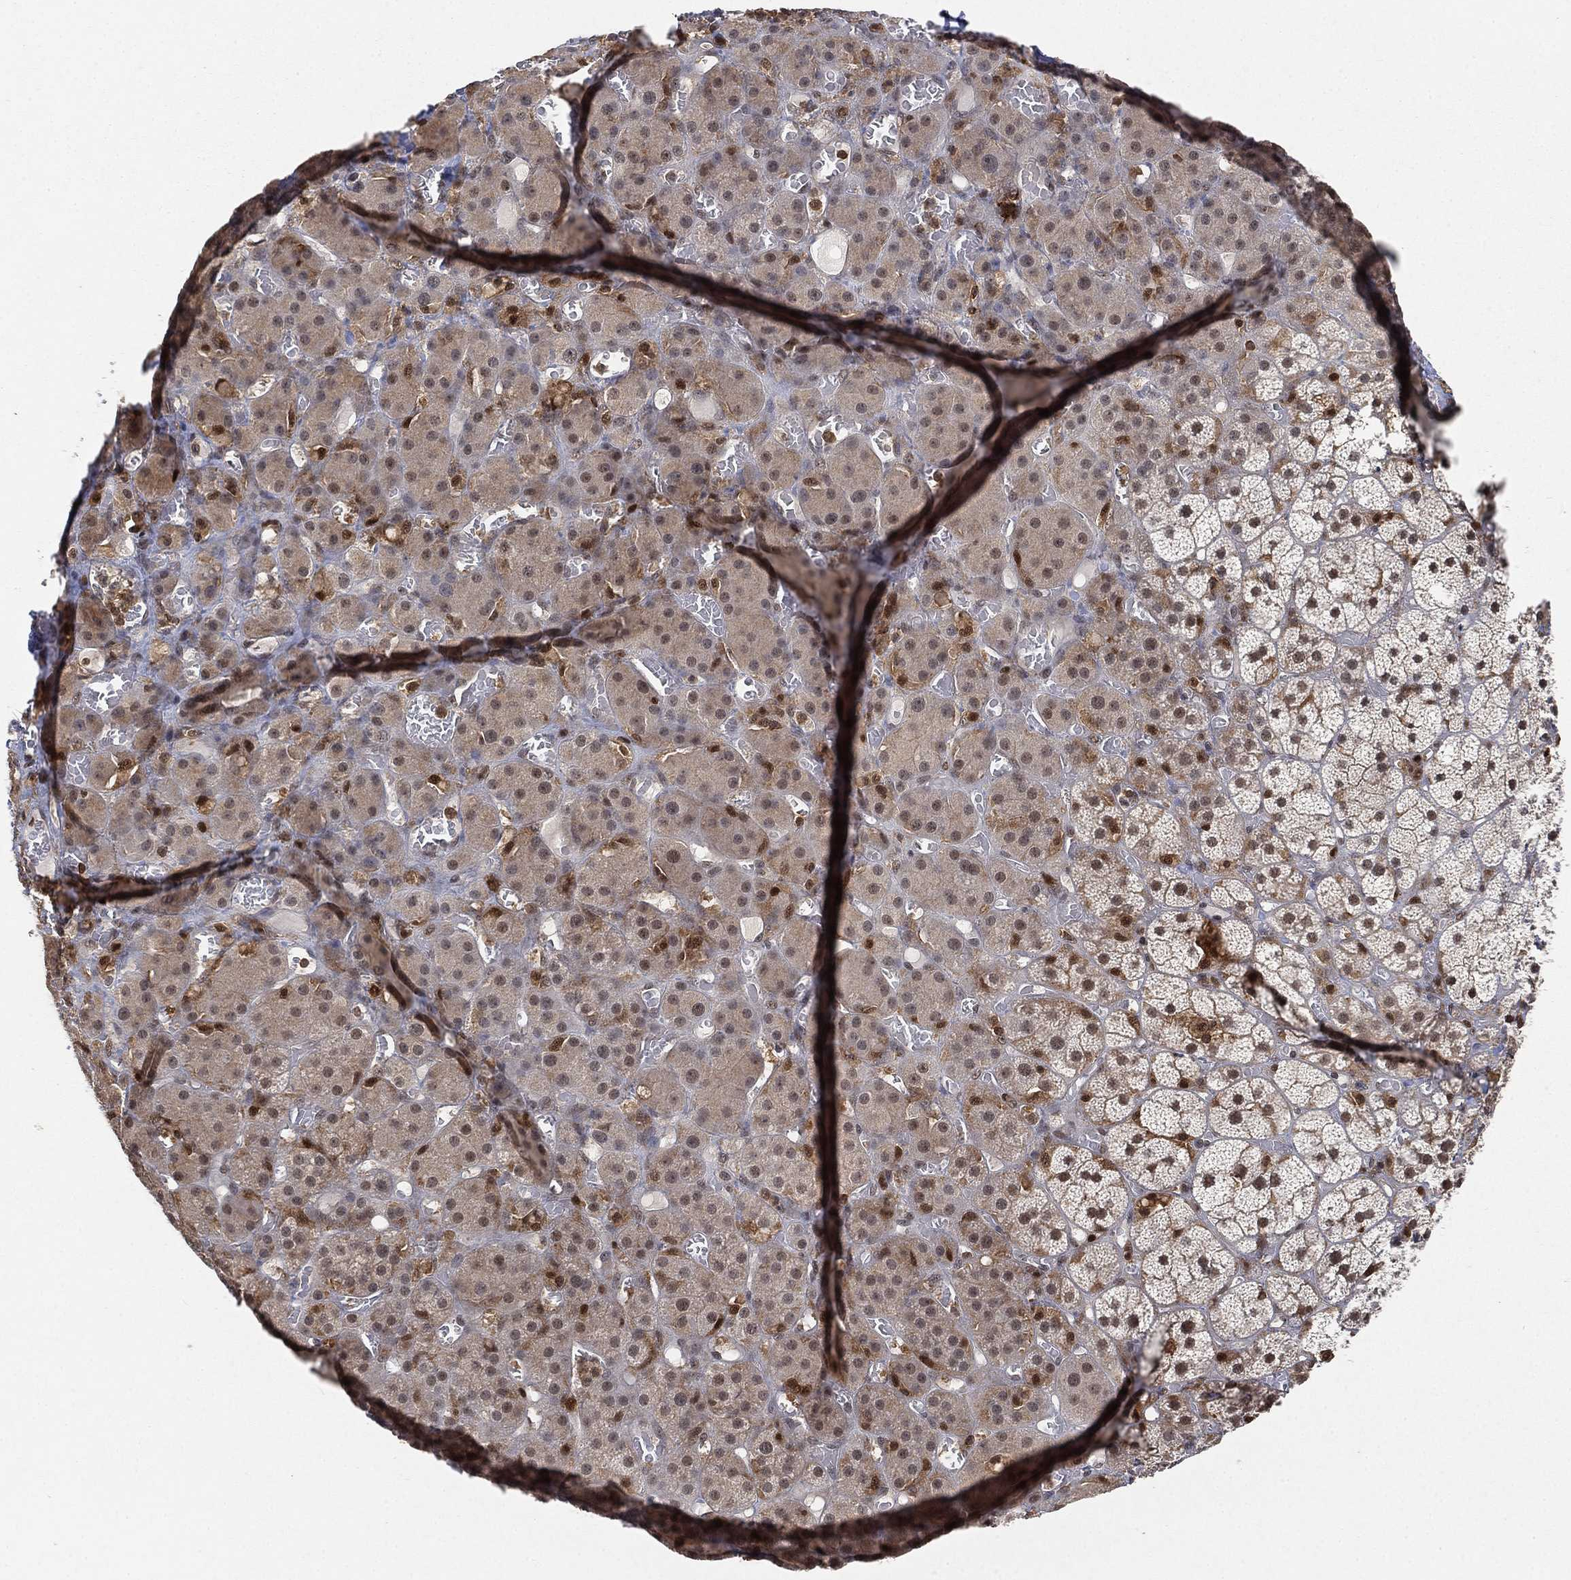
{"staining": {"intensity": "moderate", "quantity": "<25%", "location": "nuclear"}, "tissue": "adrenal gland", "cell_type": "Glandular cells", "image_type": "normal", "snomed": [{"axis": "morphology", "description": "Normal tissue, NOS"}, {"axis": "topography", "description": "Adrenal gland"}], "caption": "Moderate nuclear protein positivity is seen in about <25% of glandular cells in adrenal gland.", "gene": "WDR26", "patient": {"sex": "male", "age": 70}}